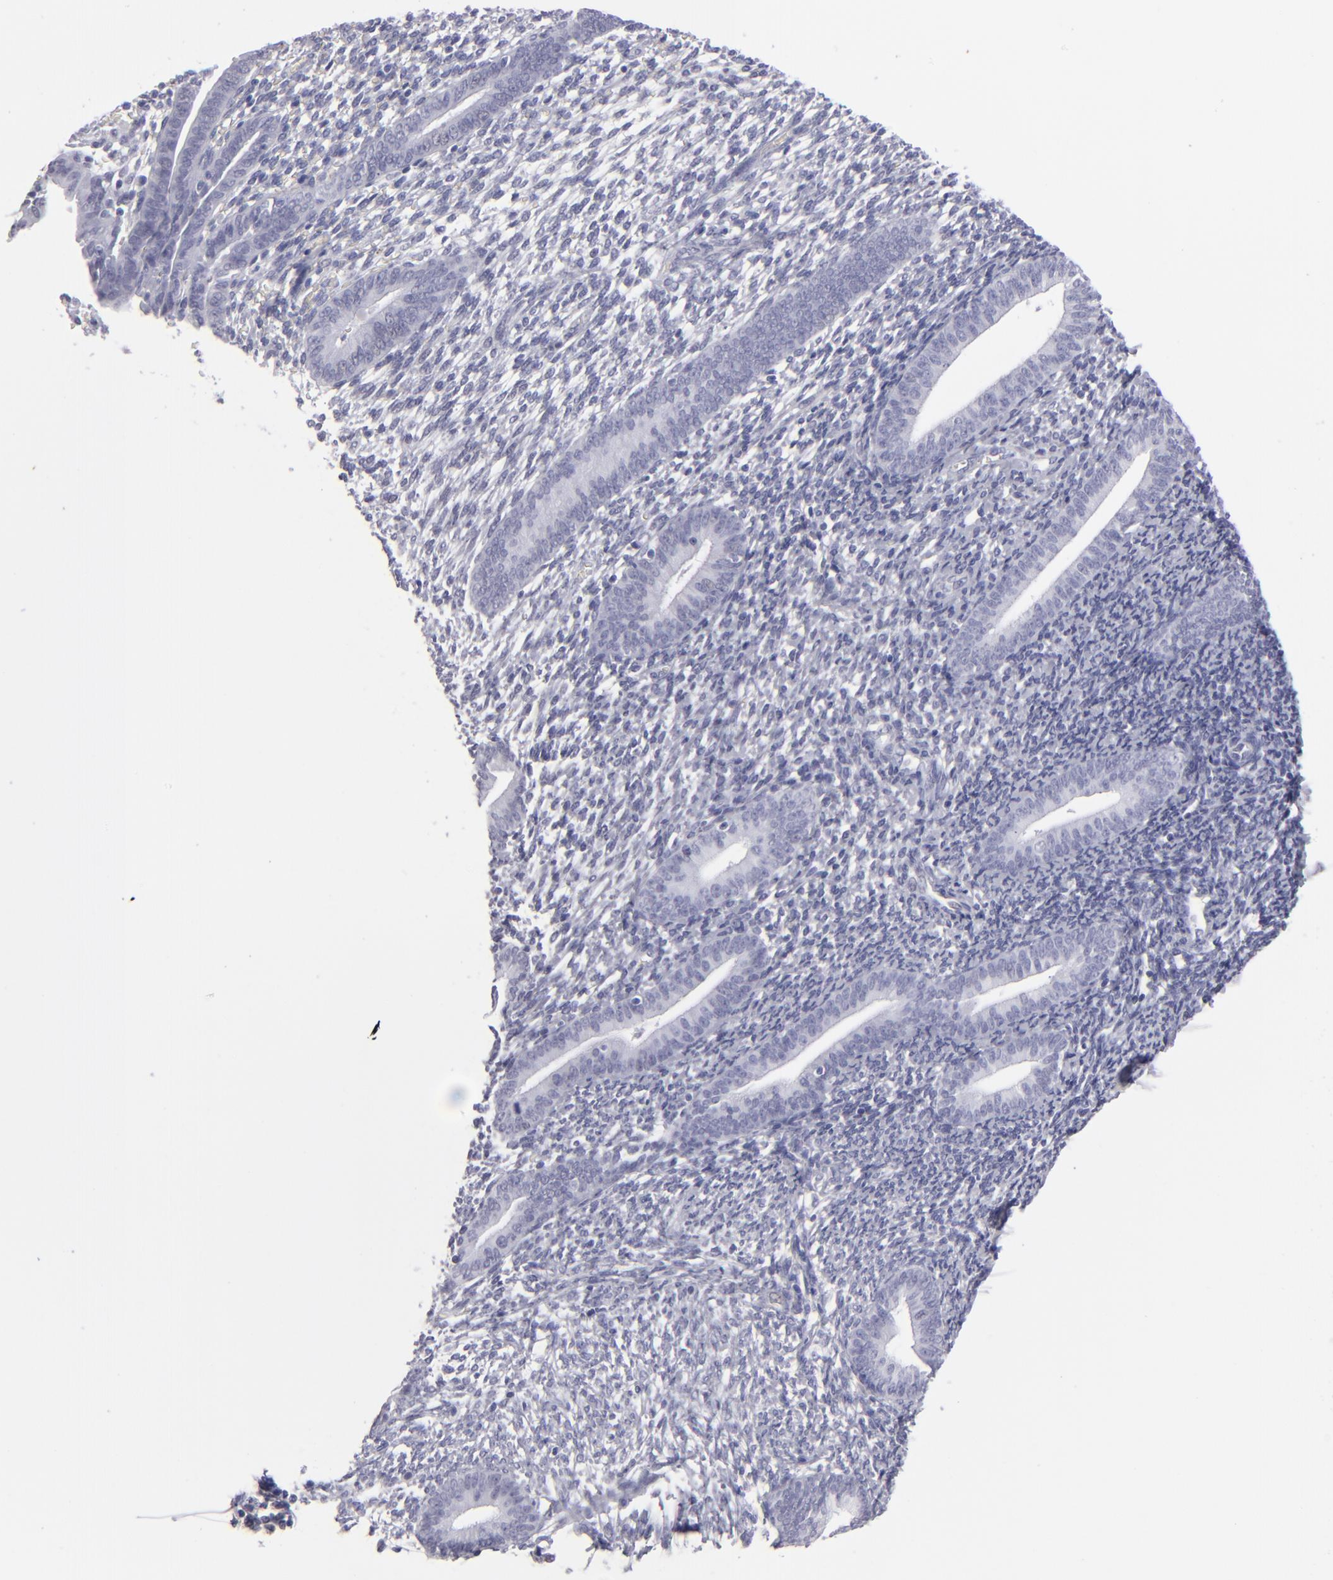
{"staining": {"intensity": "negative", "quantity": "none", "location": "none"}, "tissue": "endometrium", "cell_type": "Cells in endometrial stroma", "image_type": "normal", "snomed": [{"axis": "morphology", "description": "Normal tissue, NOS"}, {"axis": "topography", "description": "Smooth muscle"}, {"axis": "topography", "description": "Endometrium"}], "caption": "Micrograph shows no protein expression in cells in endometrial stroma of normal endometrium. (DAB immunohistochemistry (IHC) with hematoxylin counter stain).", "gene": "ALDOB", "patient": {"sex": "female", "age": 57}}